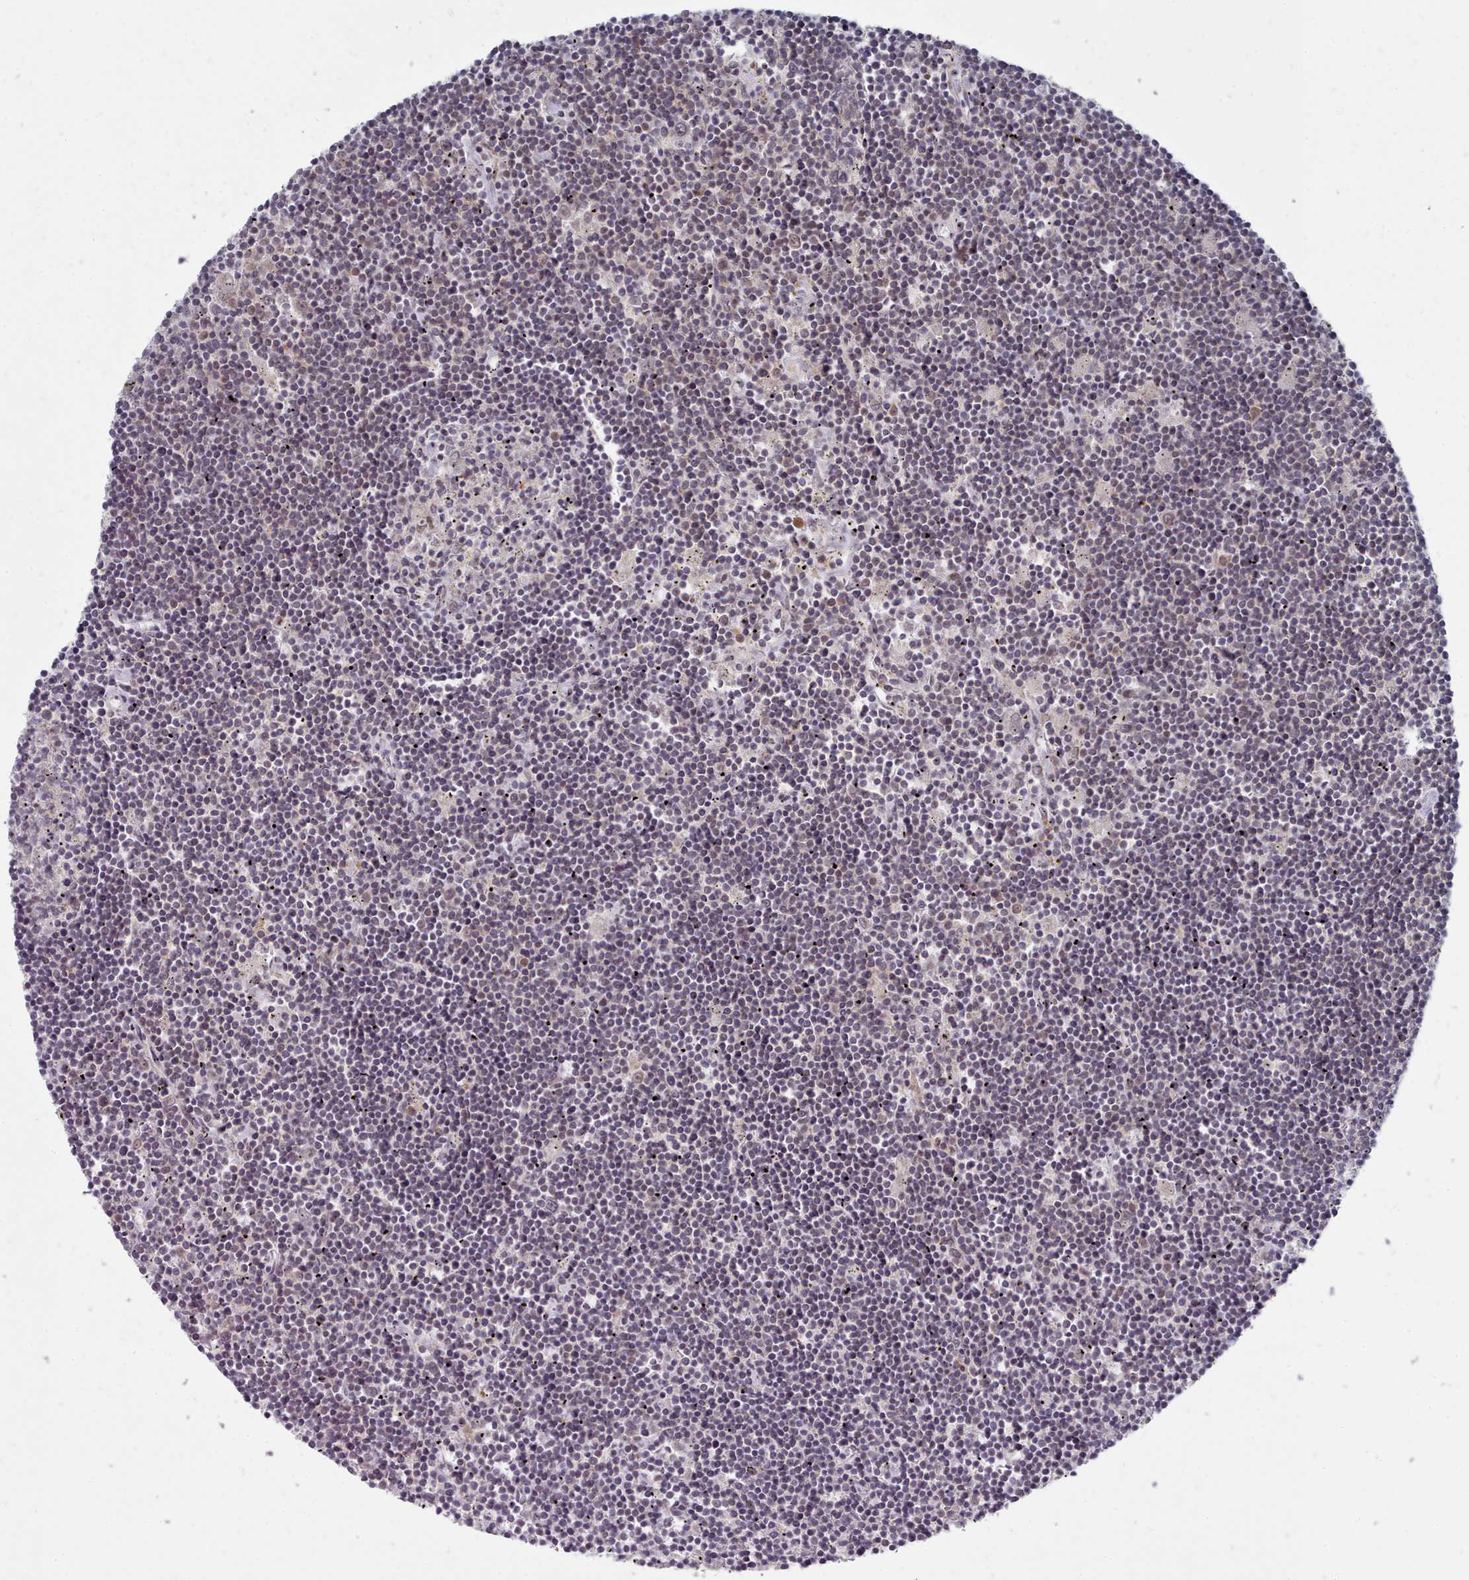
{"staining": {"intensity": "negative", "quantity": "none", "location": "none"}, "tissue": "lymphoma", "cell_type": "Tumor cells", "image_type": "cancer", "snomed": [{"axis": "morphology", "description": "Malignant lymphoma, non-Hodgkin's type, Low grade"}, {"axis": "topography", "description": "Spleen"}], "caption": "Immunohistochemical staining of human lymphoma exhibits no significant staining in tumor cells.", "gene": "GINS1", "patient": {"sex": "male", "age": 76}}